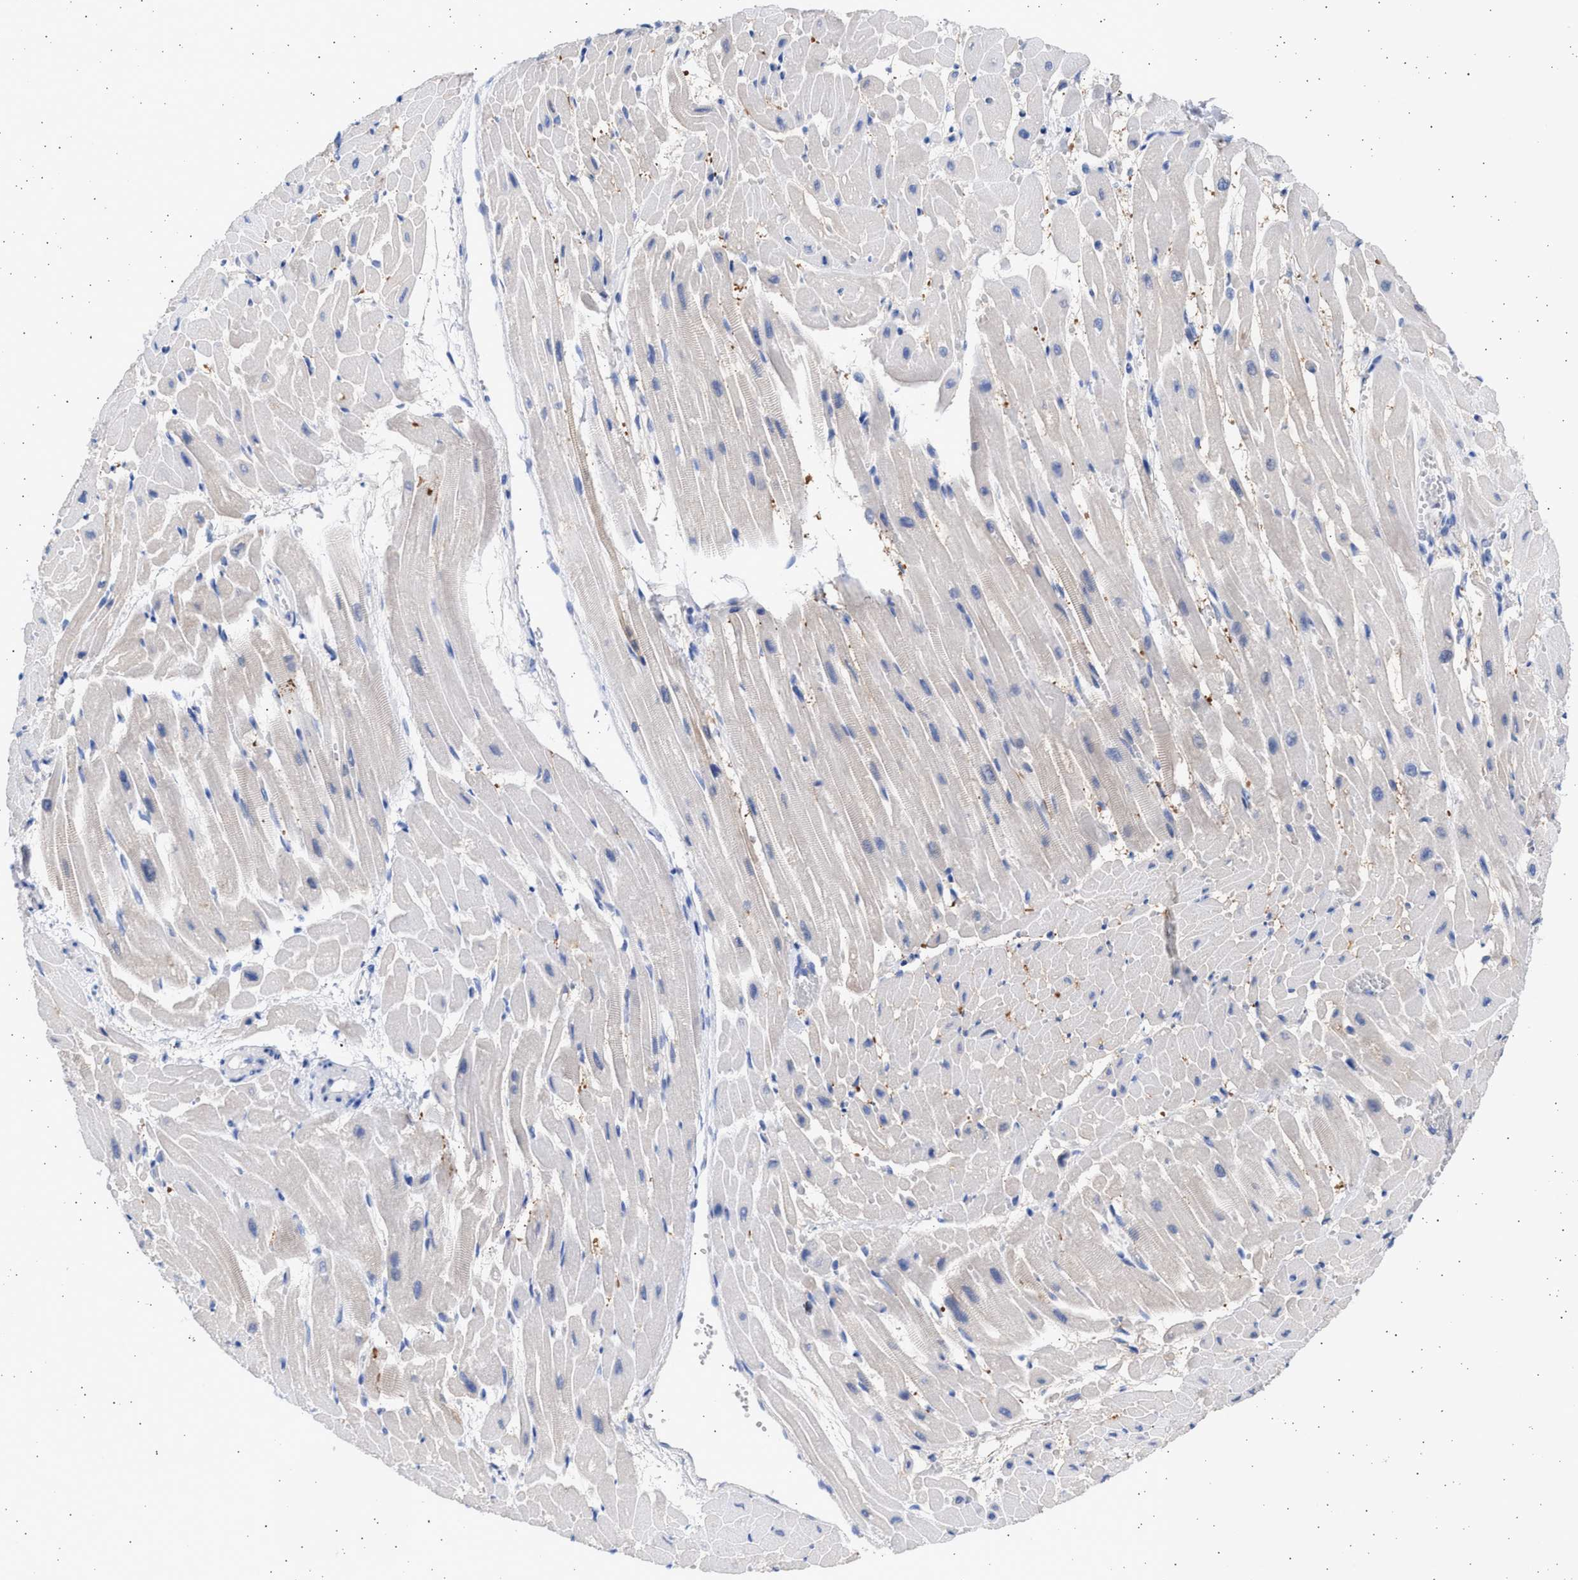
{"staining": {"intensity": "weak", "quantity": "<25%", "location": "cytoplasmic/membranous"}, "tissue": "heart muscle", "cell_type": "Cardiomyocytes", "image_type": "normal", "snomed": [{"axis": "morphology", "description": "Normal tissue, NOS"}, {"axis": "topography", "description": "Heart"}], "caption": "The image exhibits no staining of cardiomyocytes in normal heart muscle.", "gene": "ALDOC", "patient": {"sex": "male", "age": 45}}